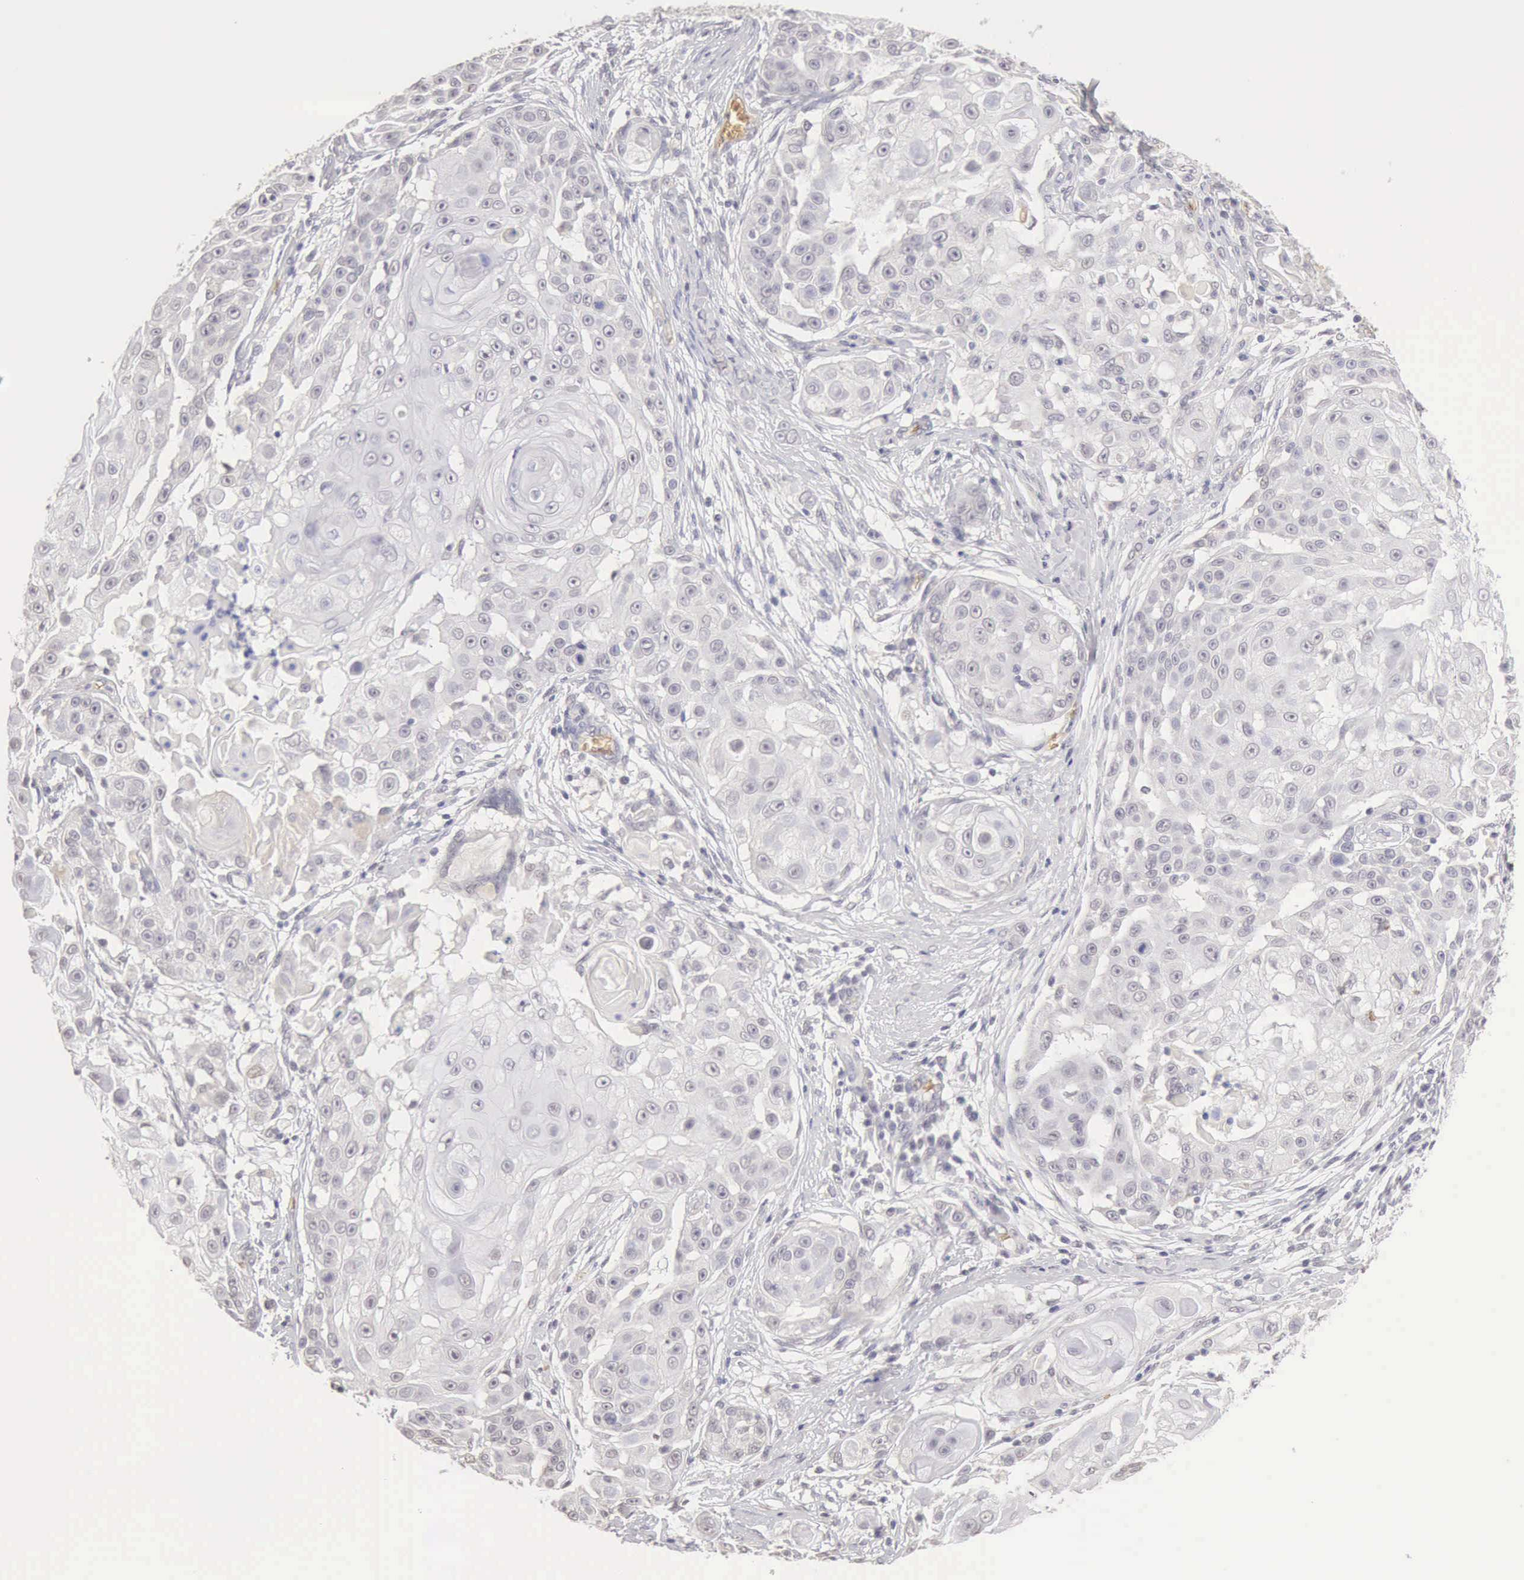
{"staining": {"intensity": "negative", "quantity": "none", "location": "none"}, "tissue": "skin cancer", "cell_type": "Tumor cells", "image_type": "cancer", "snomed": [{"axis": "morphology", "description": "Squamous cell carcinoma, NOS"}, {"axis": "topography", "description": "Skin"}], "caption": "Tumor cells are negative for protein expression in human skin cancer.", "gene": "CFI", "patient": {"sex": "female", "age": 57}}